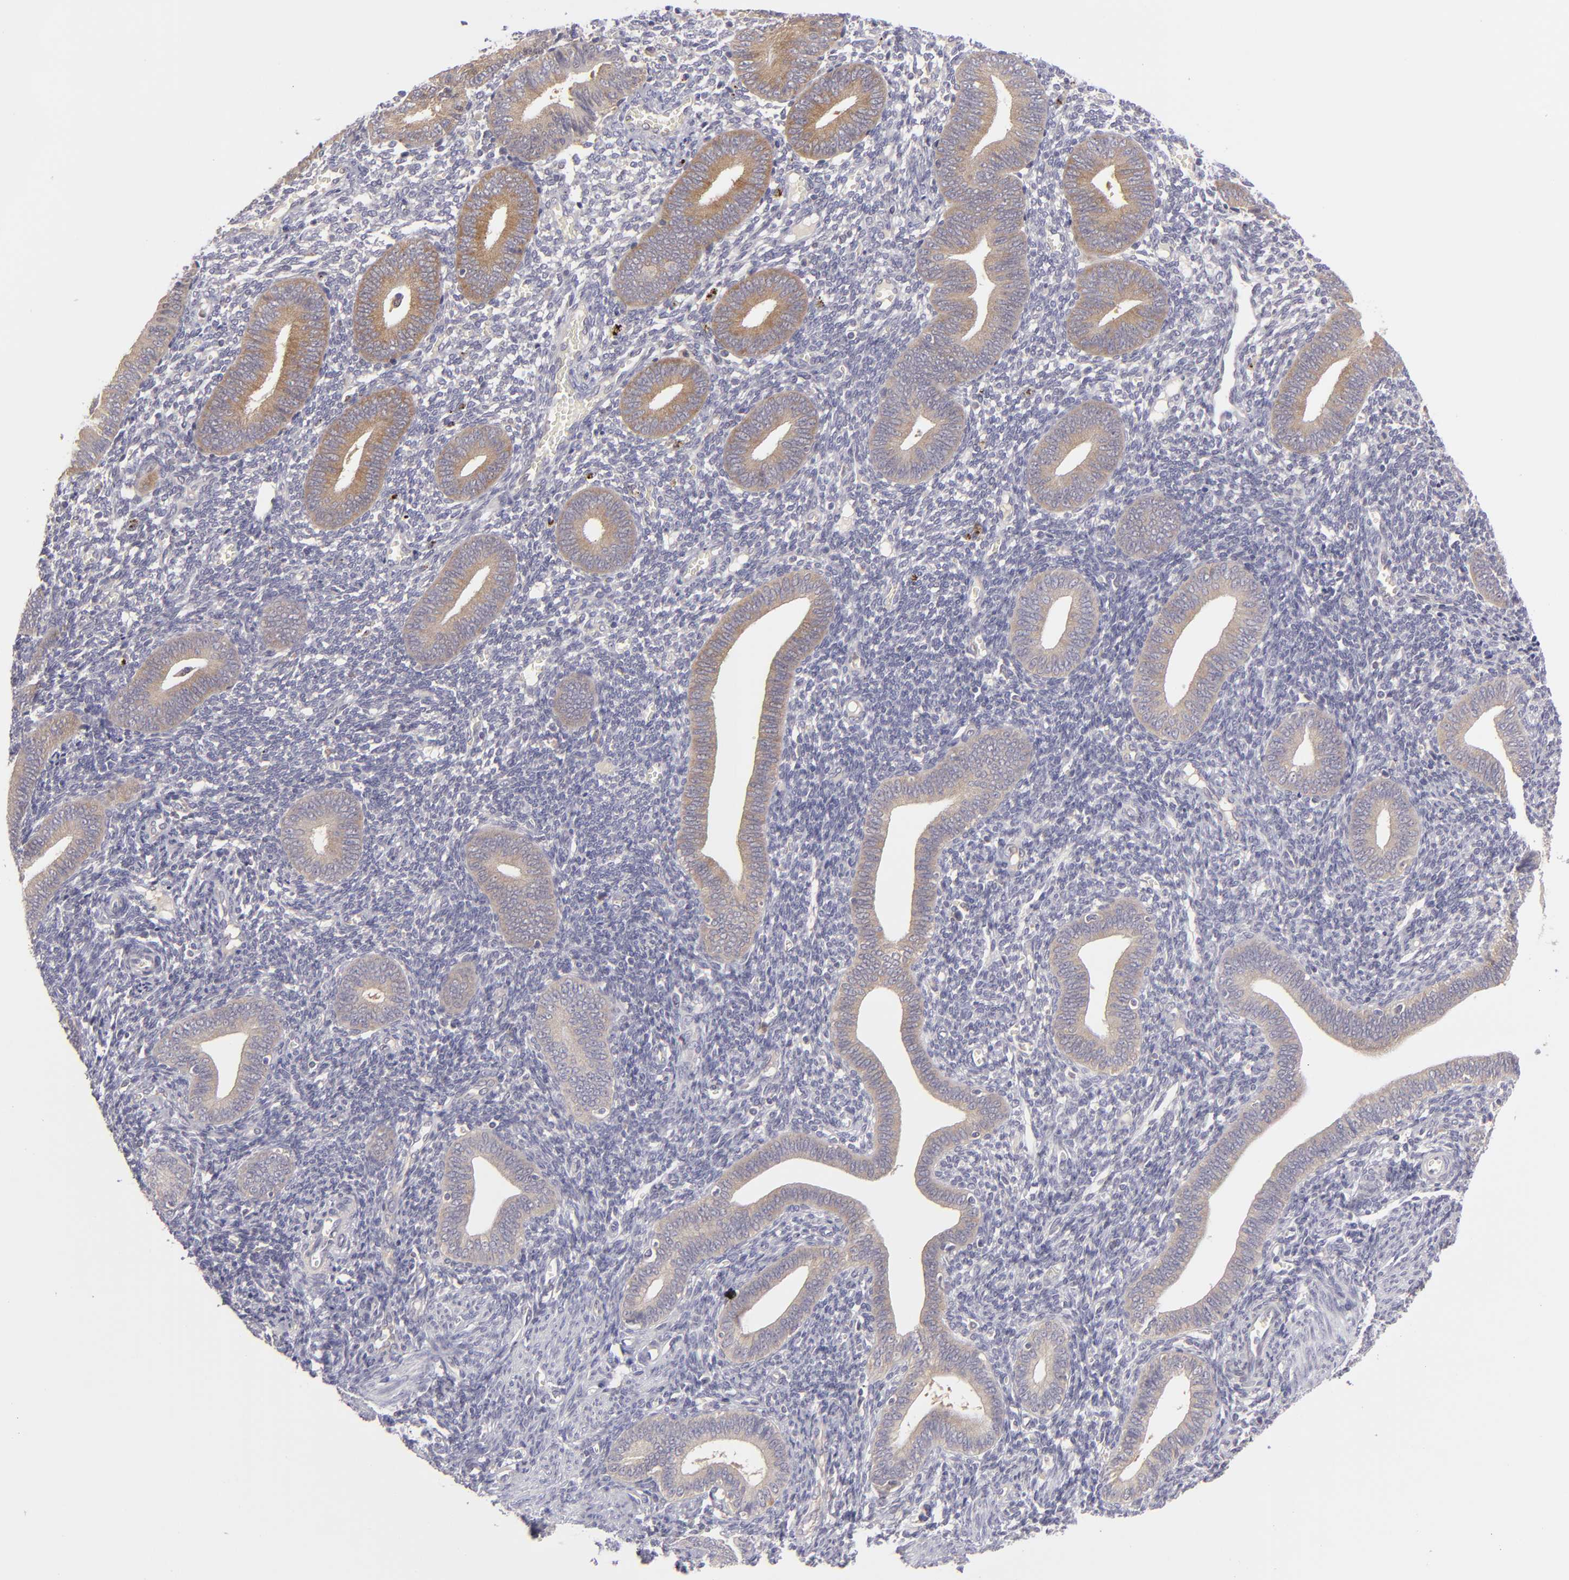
{"staining": {"intensity": "negative", "quantity": "none", "location": "none"}, "tissue": "endometrium", "cell_type": "Cells in endometrial stroma", "image_type": "normal", "snomed": [{"axis": "morphology", "description": "Normal tissue, NOS"}, {"axis": "topography", "description": "Uterus"}, {"axis": "topography", "description": "Endometrium"}], "caption": "There is no significant positivity in cells in endometrial stroma of endometrium. (Brightfield microscopy of DAB immunohistochemistry (IHC) at high magnification).", "gene": "MMP10", "patient": {"sex": "female", "age": 33}}